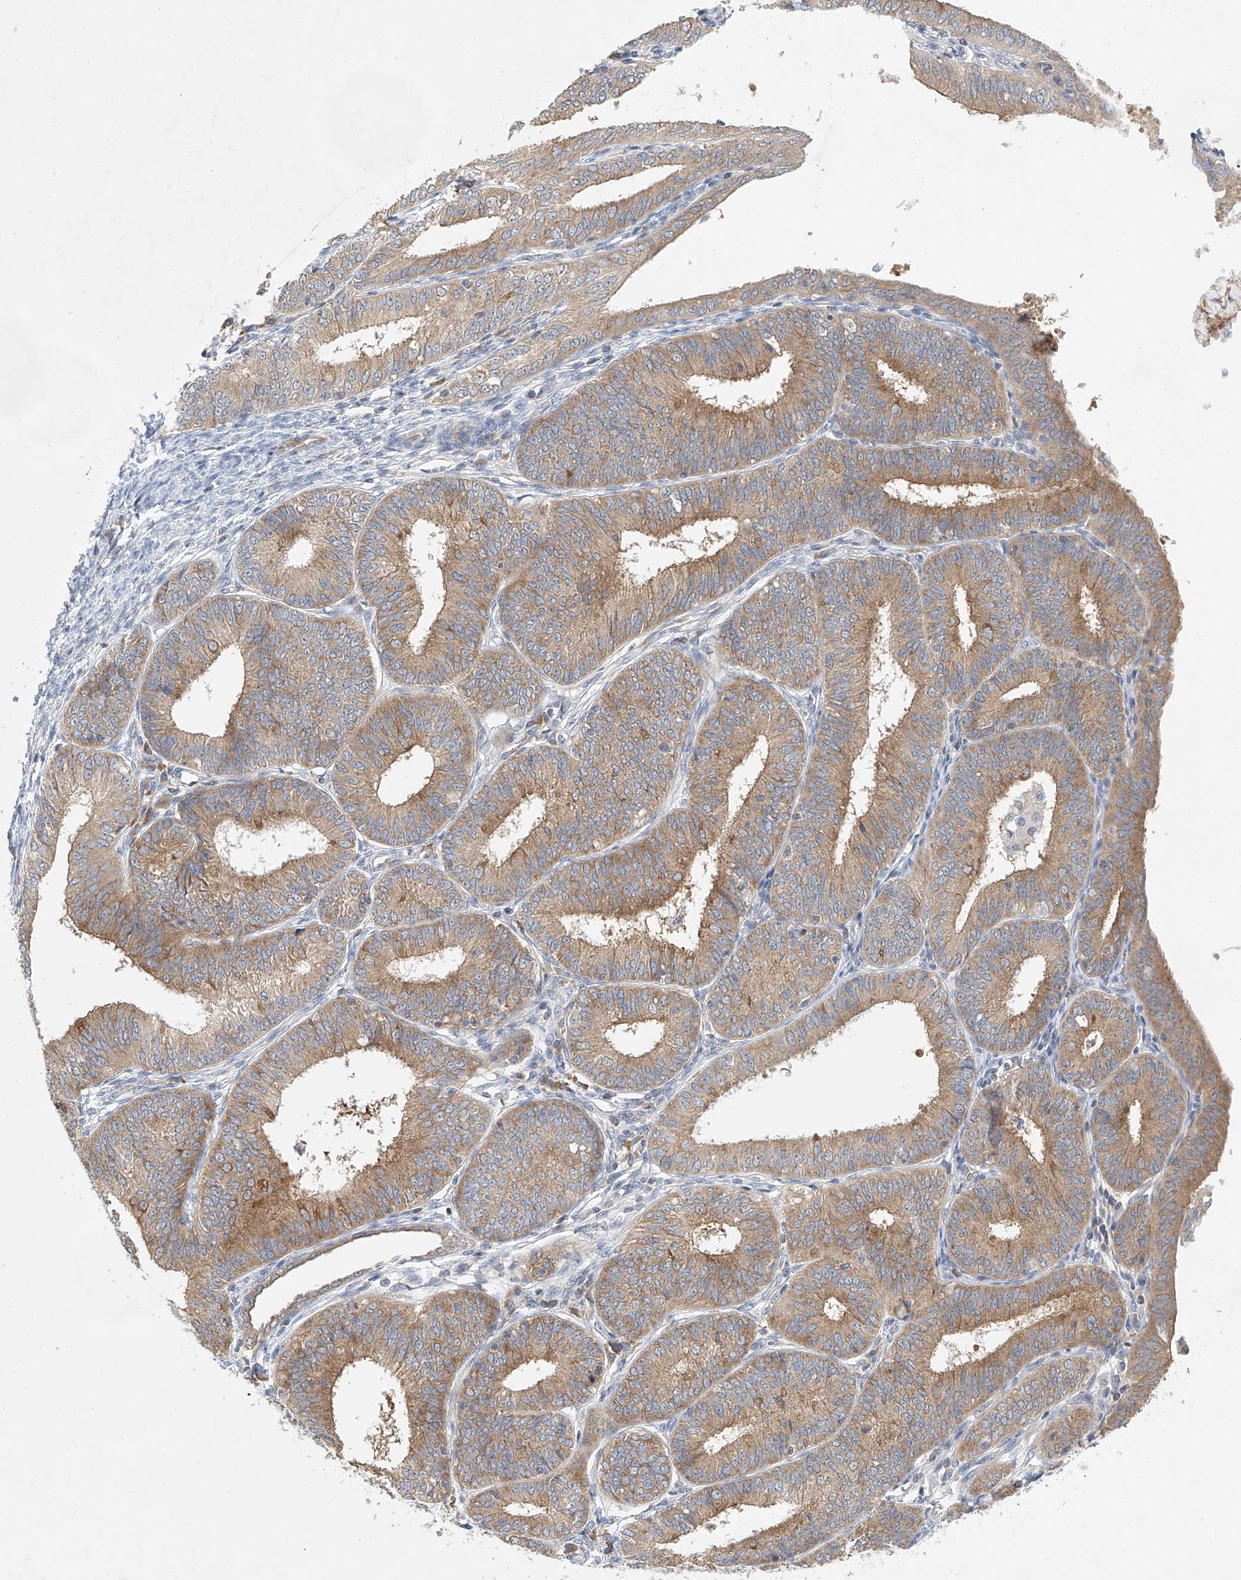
{"staining": {"intensity": "moderate", "quantity": "25%-75%", "location": "cytoplasmic/membranous"}, "tissue": "endometrial cancer", "cell_type": "Tumor cells", "image_type": "cancer", "snomed": [{"axis": "morphology", "description": "Adenocarcinoma, NOS"}, {"axis": "topography", "description": "Endometrium"}], "caption": "Endometrial adenocarcinoma stained for a protein (brown) shows moderate cytoplasmic/membranous positive staining in about 25%-75% of tumor cells.", "gene": "CARMIL1", "patient": {"sex": "female", "age": 51}}